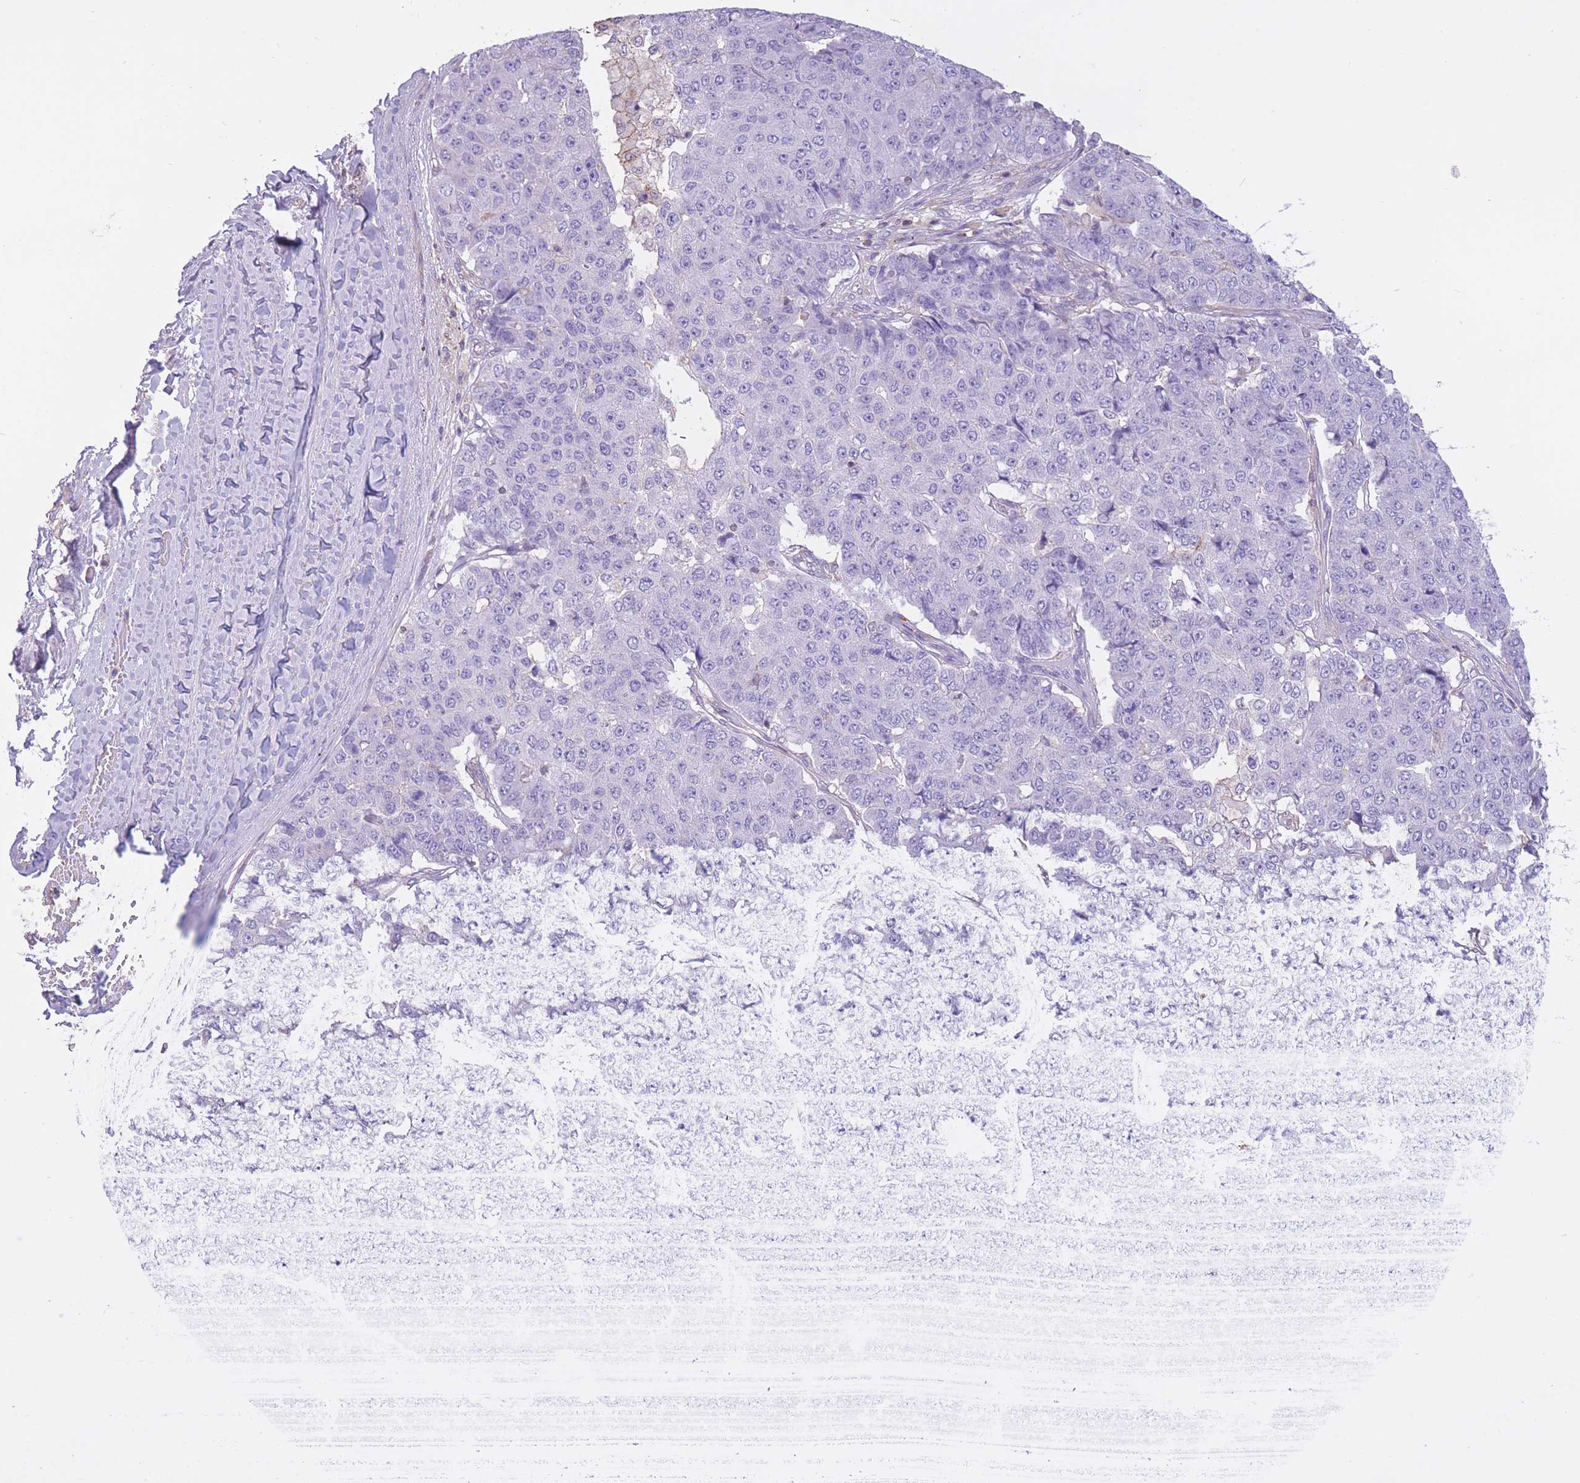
{"staining": {"intensity": "negative", "quantity": "none", "location": "none"}, "tissue": "pancreatic cancer", "cell_type": "Tumor cells", "image_type": "cancer", "snomed": [{"axis": "morphology", "description": "Adenocarcinoma, NOS"}, {"axis": "topography", "description": "Pancreas"}], "caption": "Immunohistochemistry of human pancreatic adenocarcinoma displays no positivity in tumor cells.", "gene": "PDHA1", "patient": {"sex": "male", "age": 50}}